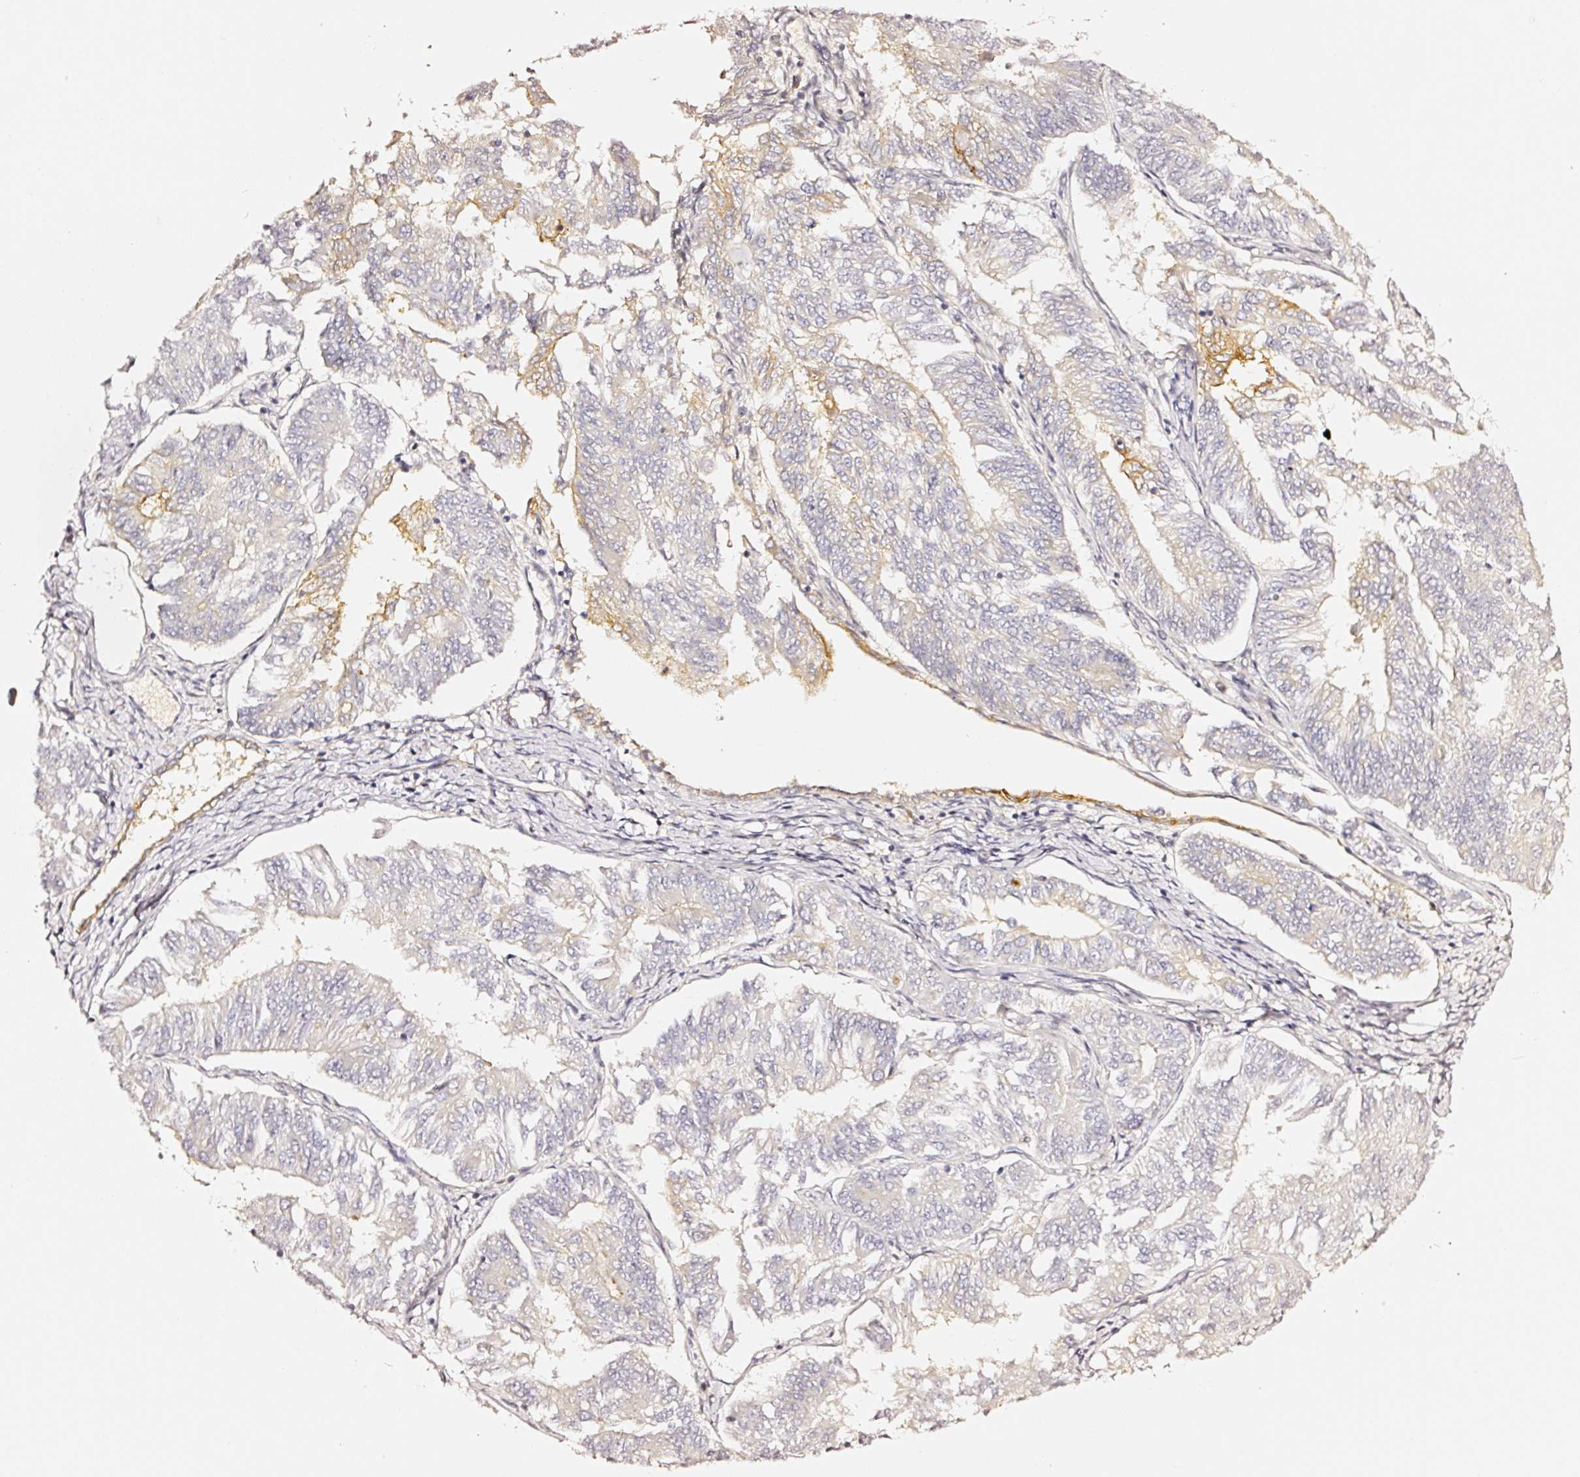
{"staining": {"intensity": "weak", "quantity": "<25%", "location": "cytoplasmic/membranous"}, "tissue": "endometrial cancer", "cell_type": "Tumor cells", "image_type": "cancer", "snomed": [{"axis": "morphology", "description": "Adenocarcinoma, NOS"}, {"axis": "topography", "description": "Endometrium"}], "caption": "Immunohistochemical staining of adenocarcinoma (endometrial) shows no significant positivity in tumor cells. (IHC, brightfield microscopy, high magnification).", "gene": "CD47", "patient": {"sex": "female", "age": 58}}